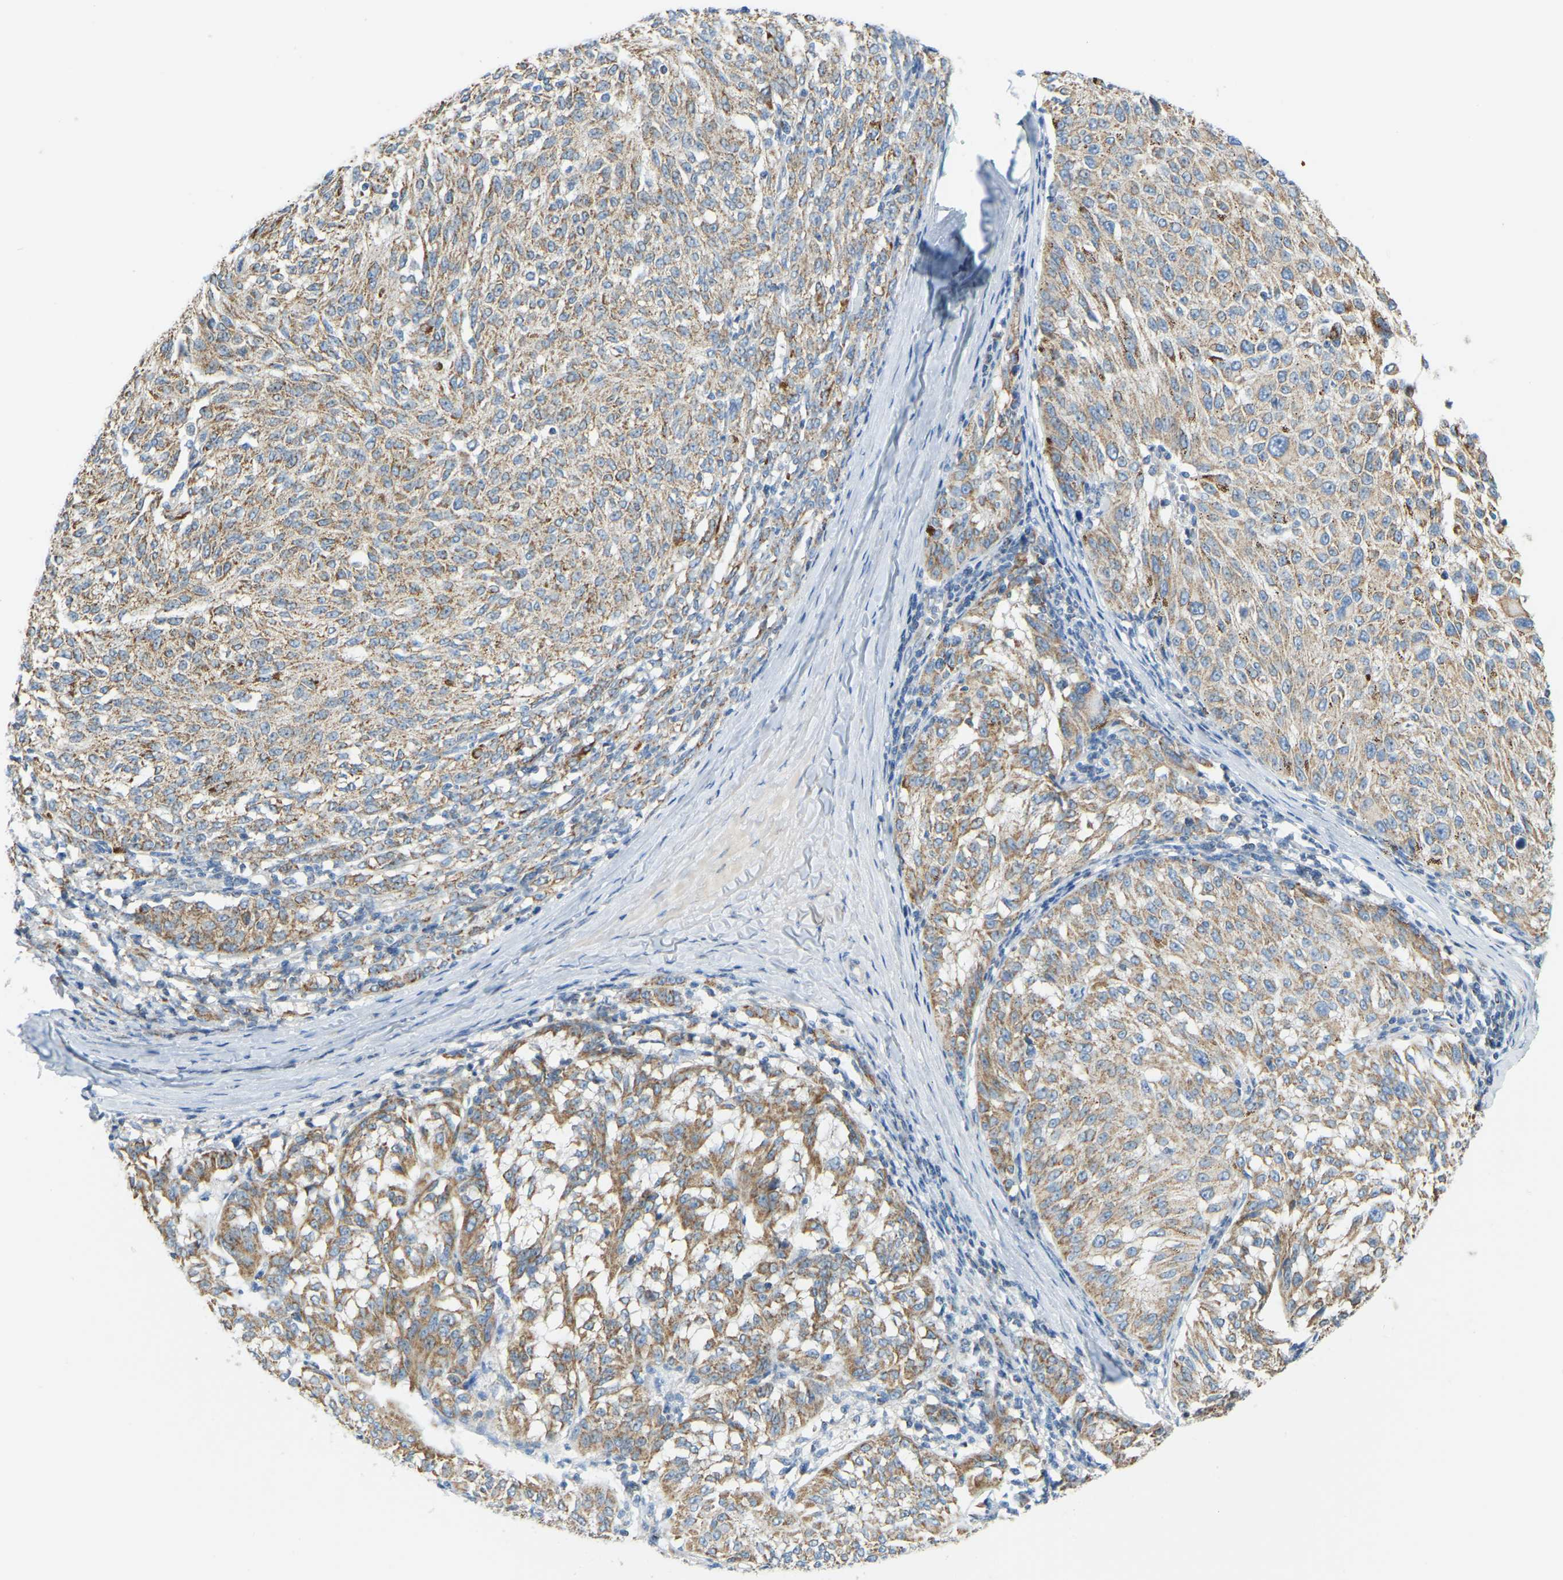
{"staining": {"intensity": "weak", "quantity": ">75%", "location": "cytoplasmic/membranous"}, "tissue": "melanoma", "cell_type": "Tumor cells", "image_type": "cancer", "snomed": [{"axis": "morphology", "description": "Malignant melanoma, NOS"}, {"axis": "topography", "description": "Skin"}], "caption": "Approximately >75% of tumor cells in human melanoma reveal weak cytoplasmic/membranous protein expression as visualized by brown immunohistochemical staining.", "gene": "GDA", "patient": {"sex": "female", "age": 72}}